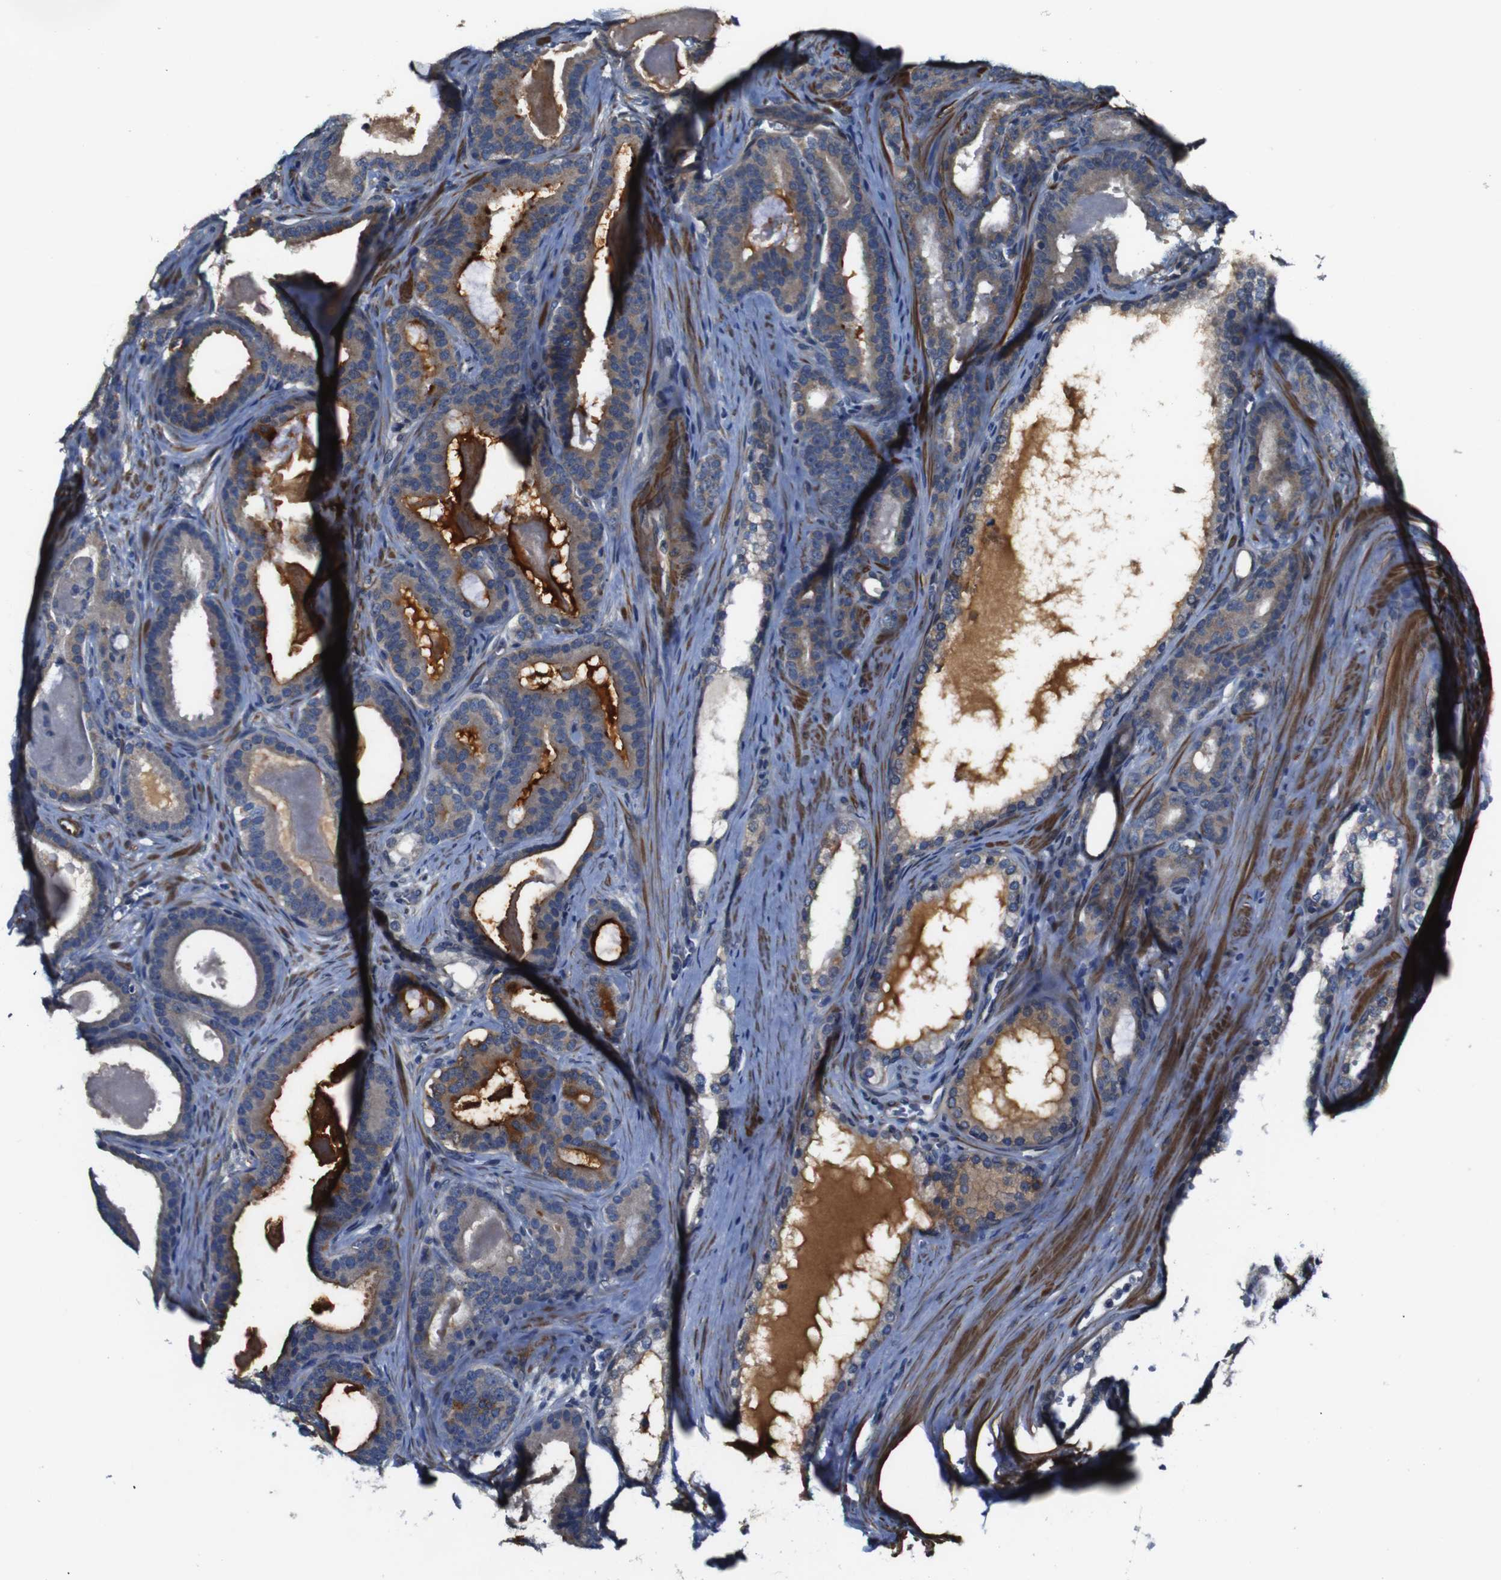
{"staining": {"intensity": "strong", "quantity": "<25%", "location": "cytoplasmic/membranous"}, "tissue": "prostate cancer", "cell_type": "Tumor cells", "image_type": "cancer", "snomed": [{"axis": "morphology", "description": "Adenocarcinoma, High grade"}, {"axis": "topography", "description": "Prostate"}], "caption": "This is an image of immunohistochemistry staining of prostate cancer, which shows strong staining in the cytoplasmic/membranous of tumor cells.", "gene": "GGT7", "patient": {"sex": "male", "age": 60}}